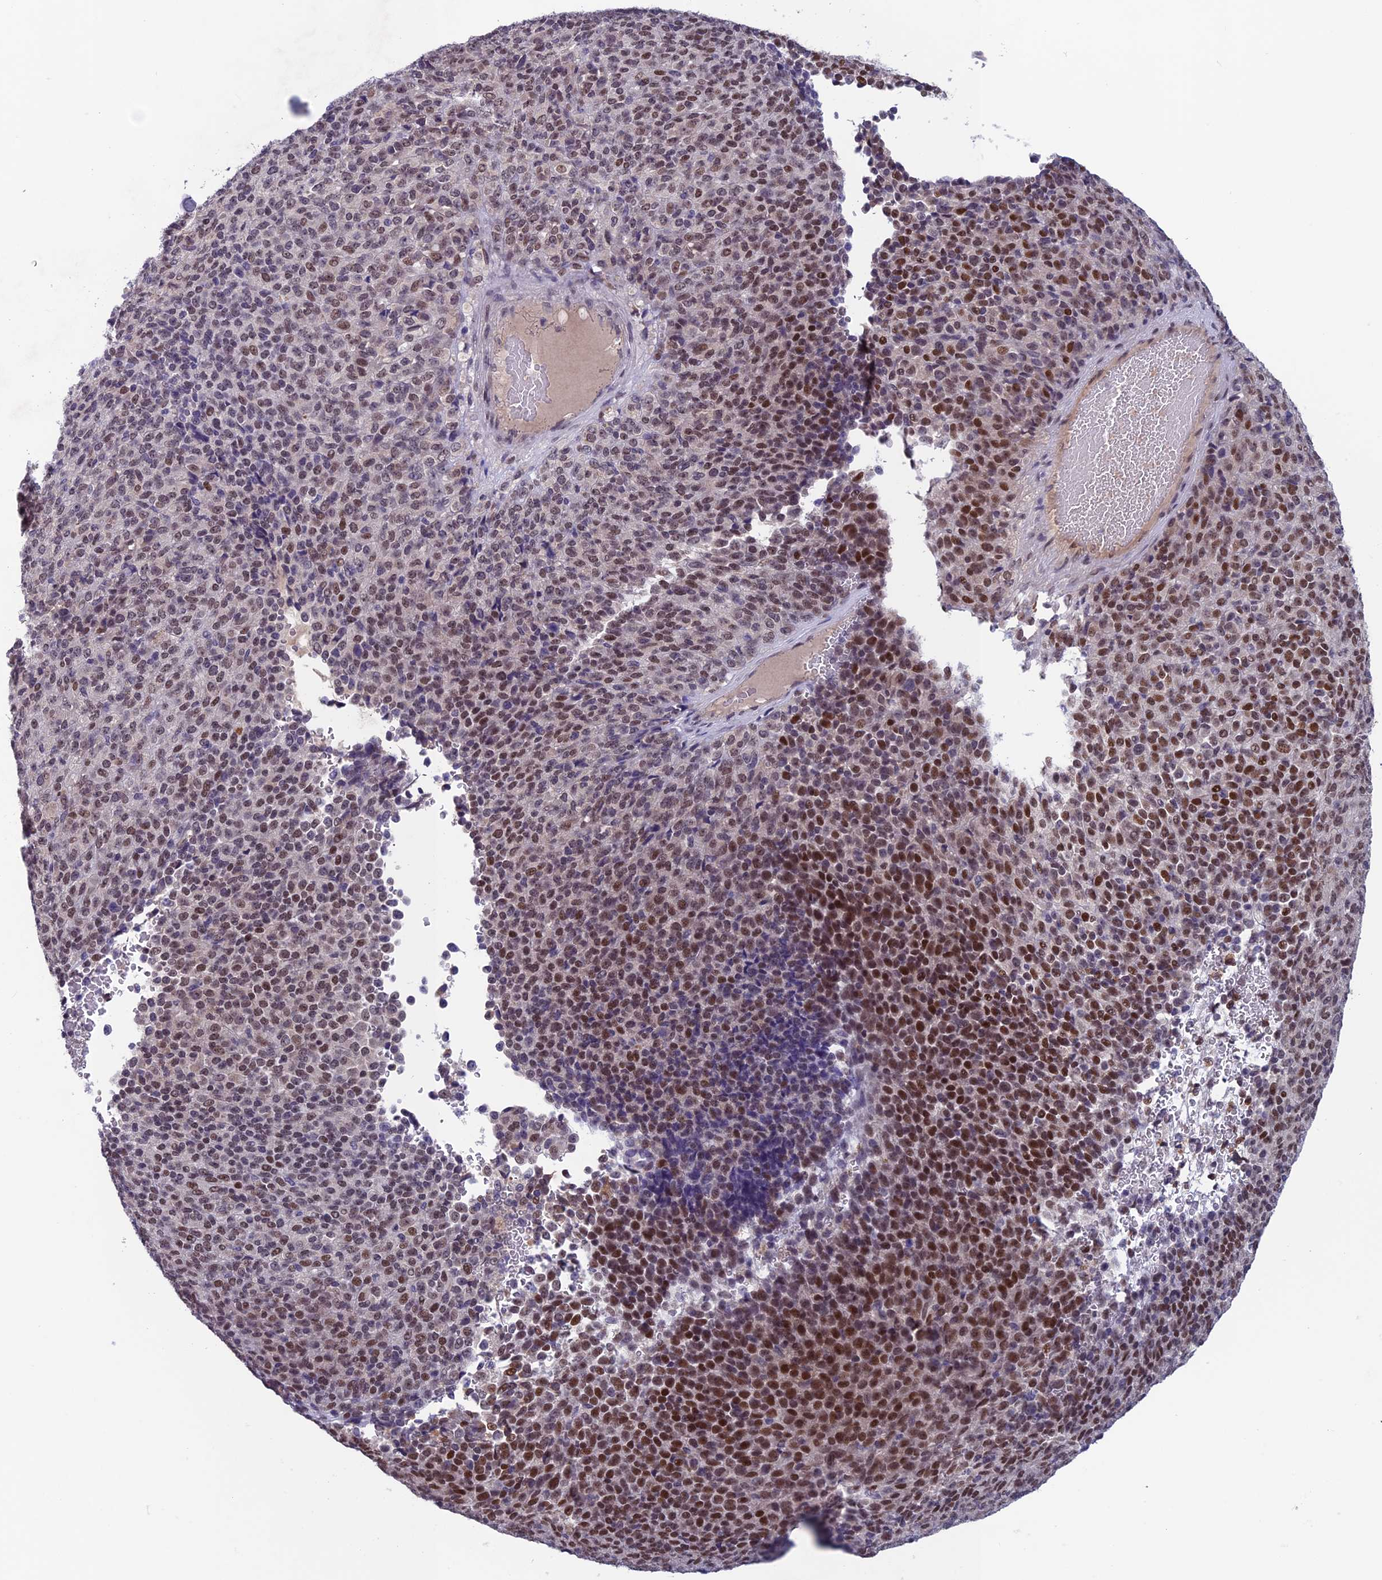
{"staining": {"intensity": "moderate", "quantity": "25%-75%", "location": "nuclear"}, "tissue": "melanoma", "cell_type": "Tumor cells", "image_type": "cancer", "snomed": [{"axis": "morphology", "description": "Malignant melanoma, Metastatic site"}, {"axis": "topography", "description": "Brain"}], "caption": "Human malignant melanoma (metastatic site) stained with a protein marker exhibits moderate staining in tumor cells.", "gene": "FKBPL", "patient": {"sex": "female", "age": 56}}